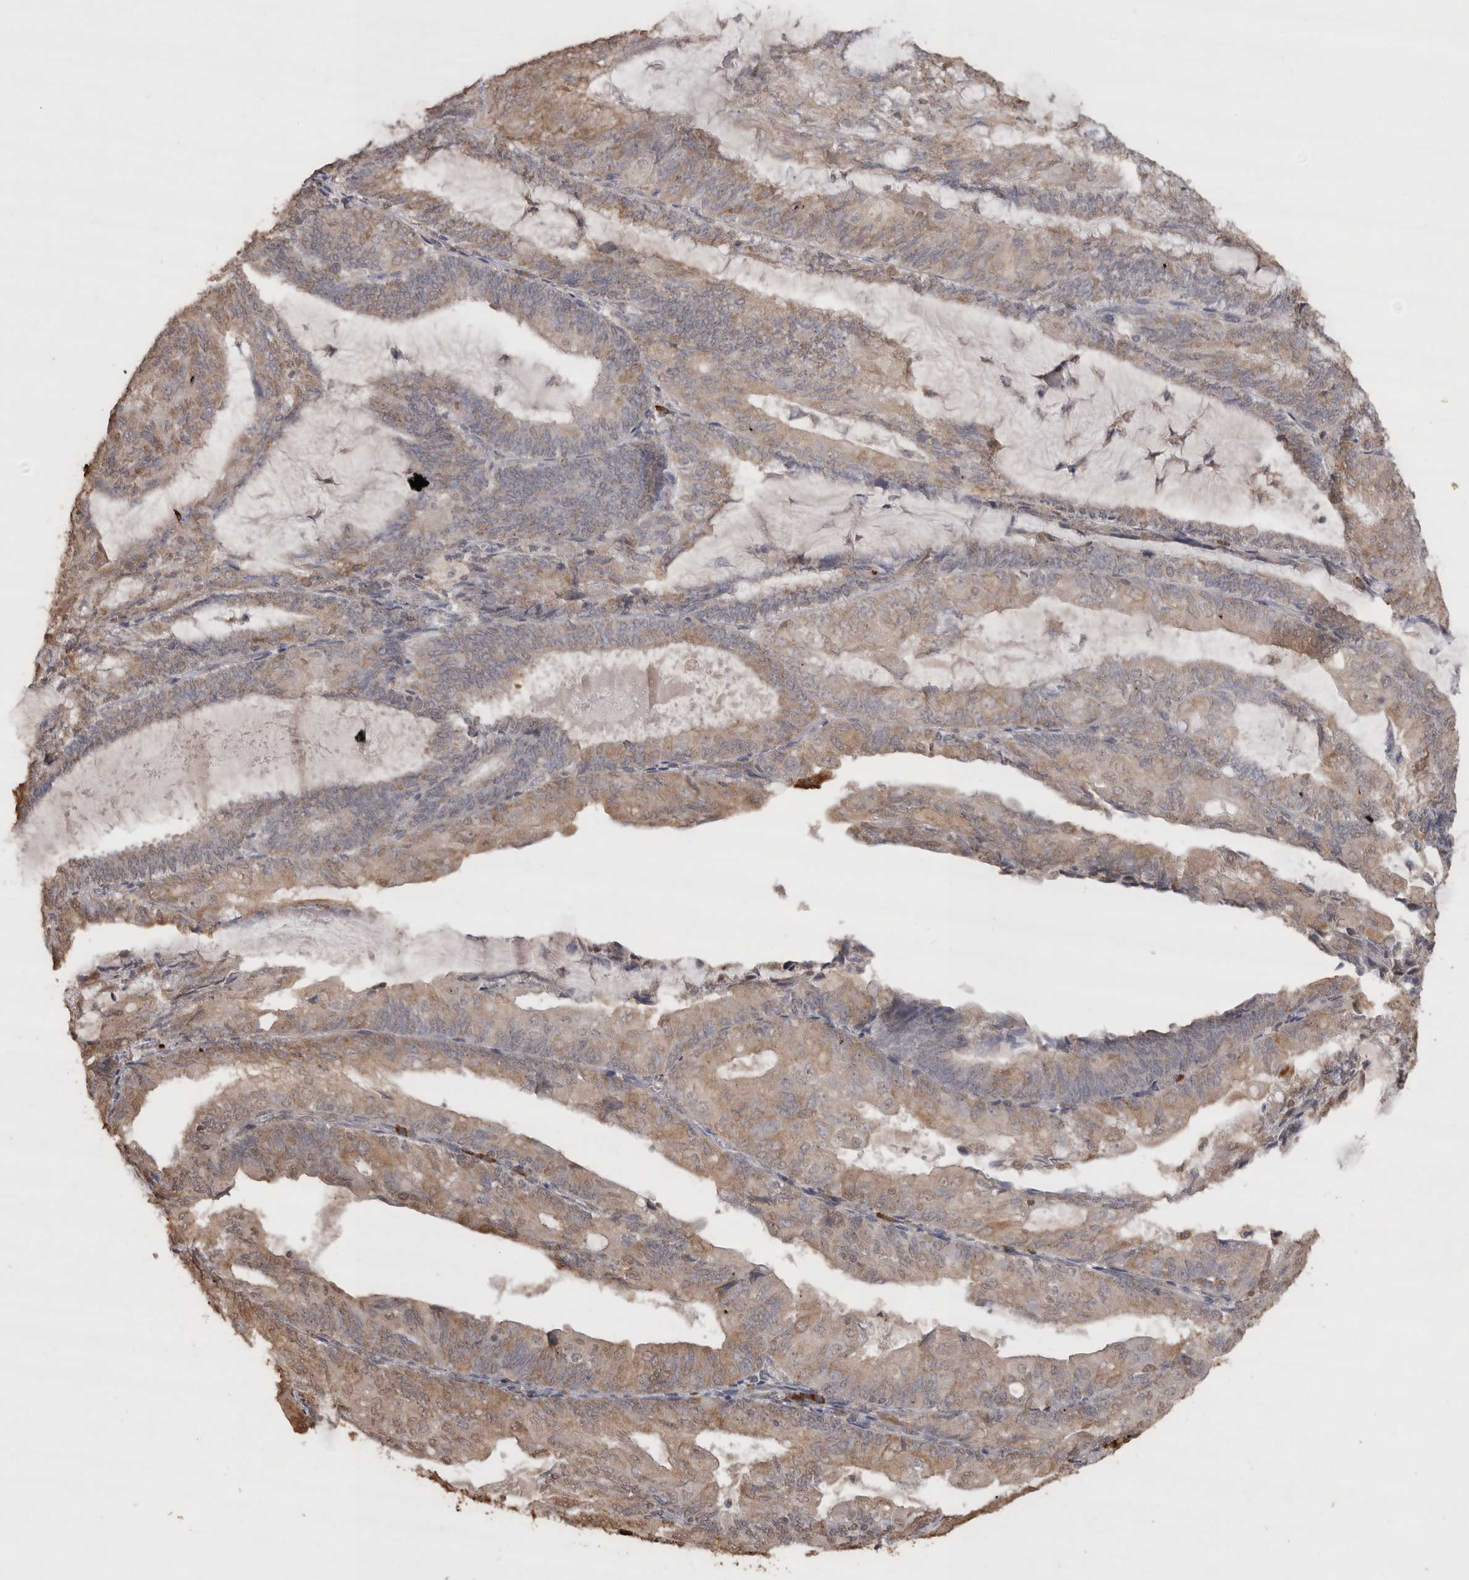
{"staining": {"intensity": "moderate", "quantity": "<25%", "location": "cytoplasmic/membranous"}, "tissue": "endometrial cancer", "cell_type": "Tumor cells", "image_type": "cancer", "snomed": [{"axis": "morphology", "description": "Adenocarcinoma, NOS"}, {"axis": "topography", "description": "Endometrium"}], "caption": "A histopathology image of endometrial cancer (adenocarcinoma) stained for a protein reveals moderate cytoplasmic/membranous brown staining in tumor cells.", "gene": "CRELD2", "patient": {"sex": "female", "age": 81}}